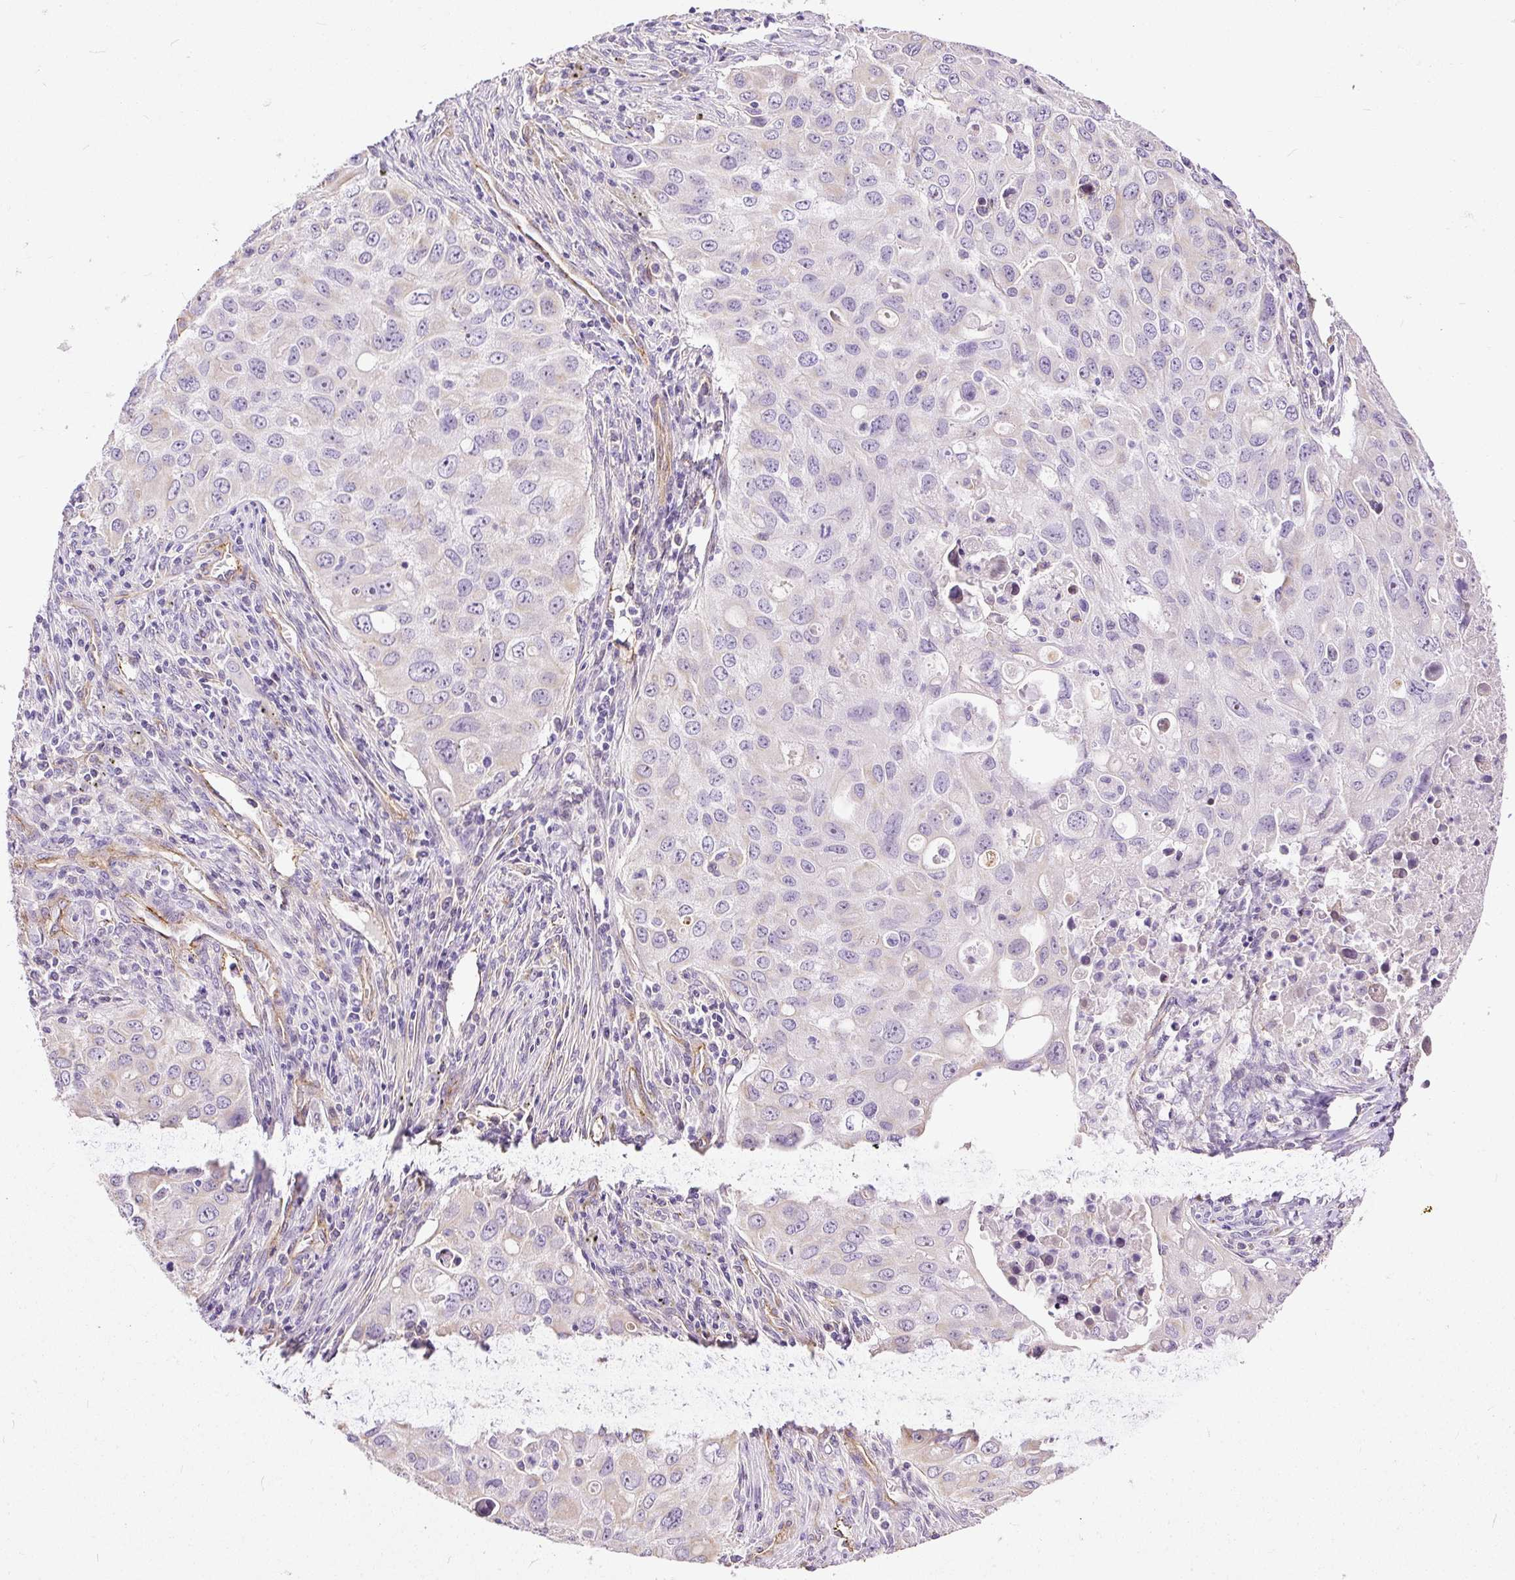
{"staining": {"intensity": "negative", "quantity": "none", "location": "none"}, "tissue": "lung cancer", "cell_type": "Tumor cells", "image_type": "cancer", "snomed": [{"axis": "morphology", "description": "Adenocarcinoma, NOS"}, {"axis": "morphology", "description": "Adenocarcinoma, metastatic, NOS"}, {"axis": "topography", "description": "Lymph node"}, {"axis": "topography", "description": "Lung"}], "caption": "Immunohistochemistry (IHC) micrograph of neoplastic tissue: human lung metastatic adenocarcinoma stained with DAB (3,3'-diaminobenzidine) reveals no significant protein expression in tumor cells.", "gene": "MAGEB16", "patient": {"sex": "female", "age": 42}}